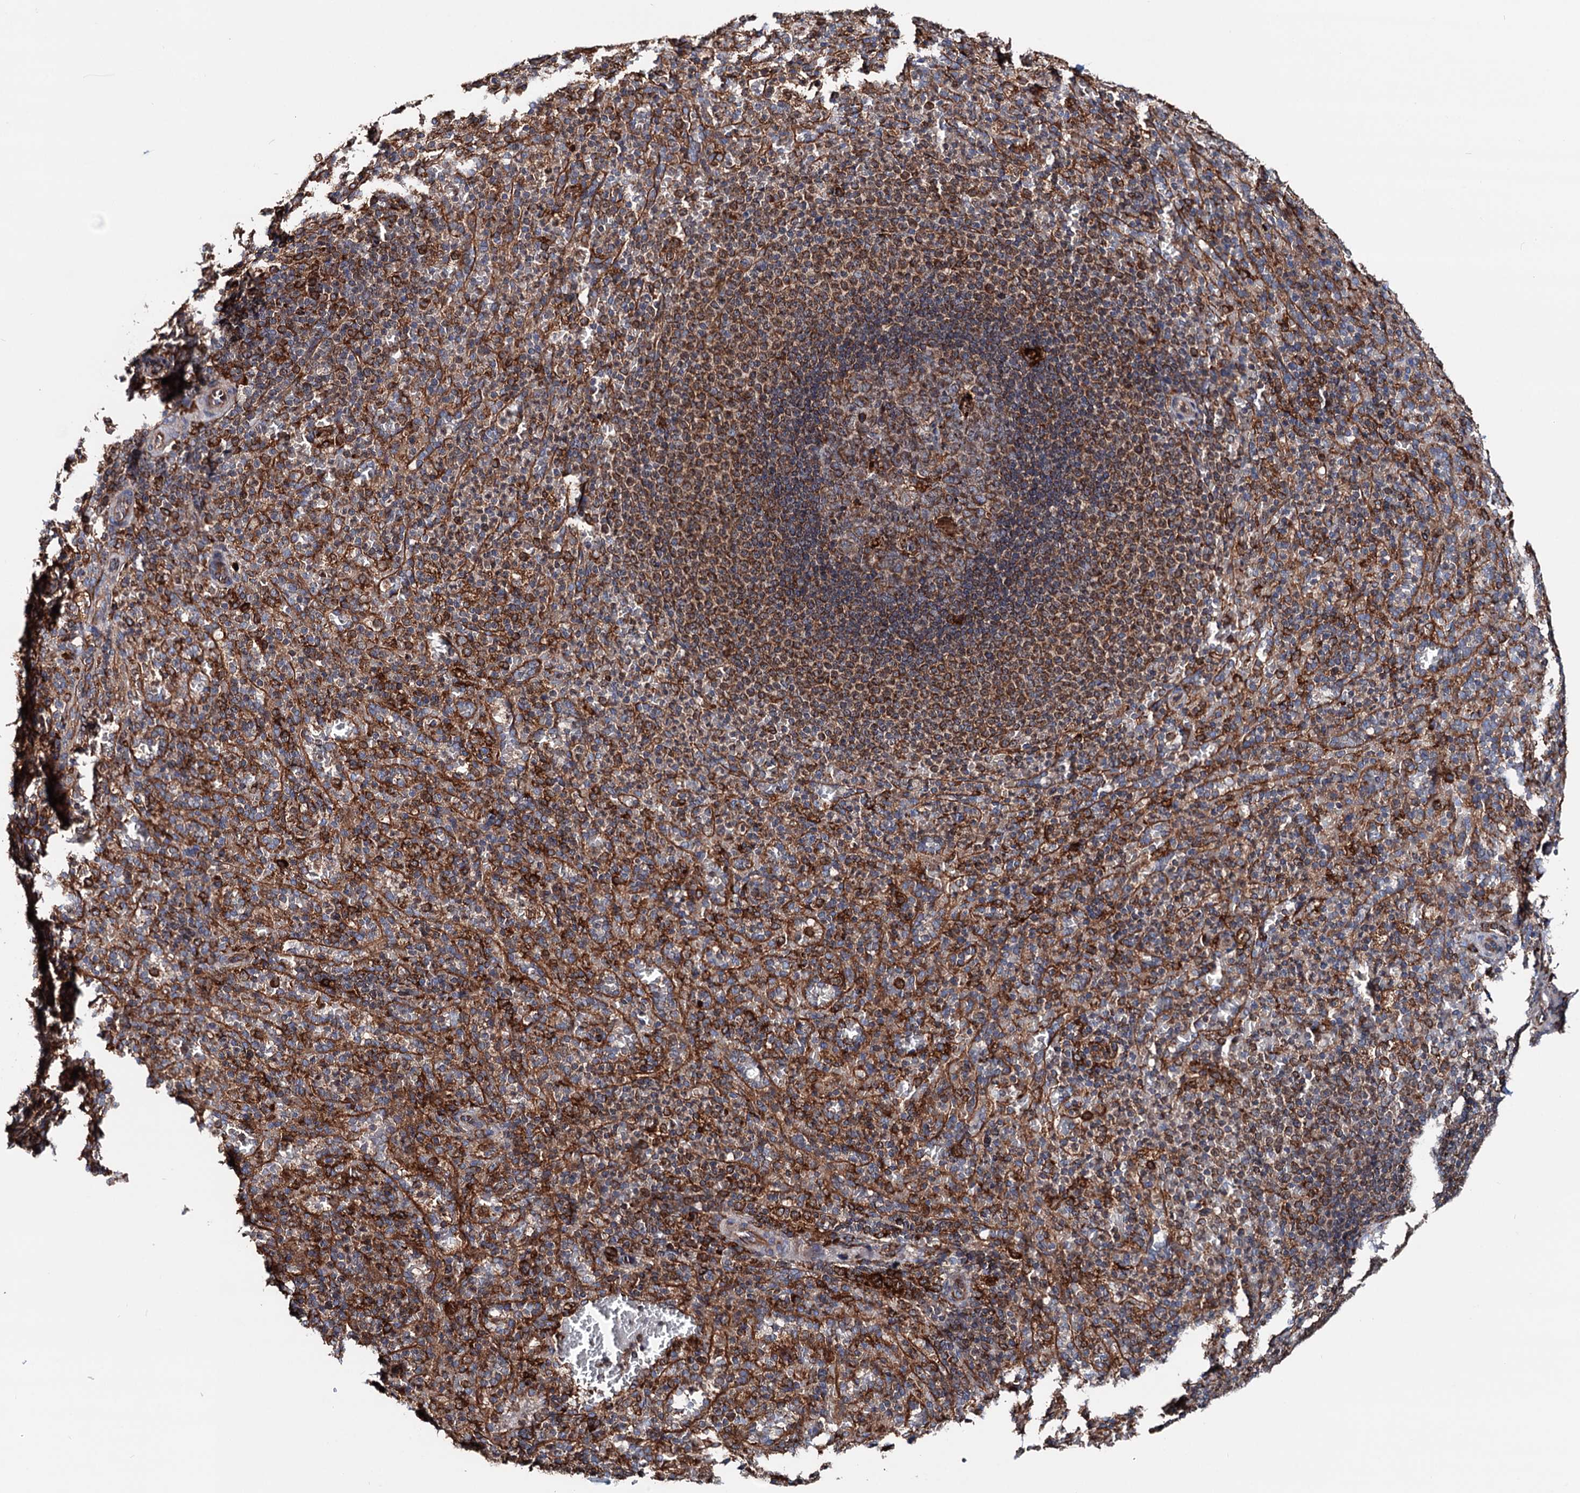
{"staining": {"intensity": "strong", "quantity": "<25%", "location": "cytoplasmic/membranous"}, "tissue": "spleen", "cell_type": "Cells in red pulp", "image_type": "normal", "snomed": [{"axis": "morphology", "description": "Normal tissue, NOS"}, {"axis": "topography", "description": "Spleen"}], "caption": "DAB (3,3'-diaminobenzidine) immunohistochemical staining of normal human spleen reveals strong cytoplasmic/membranous protein staining in approximately <25% of cells in red pulp.", "gene": "ERP29", "patient": {"sex": "female", "age": 21}}